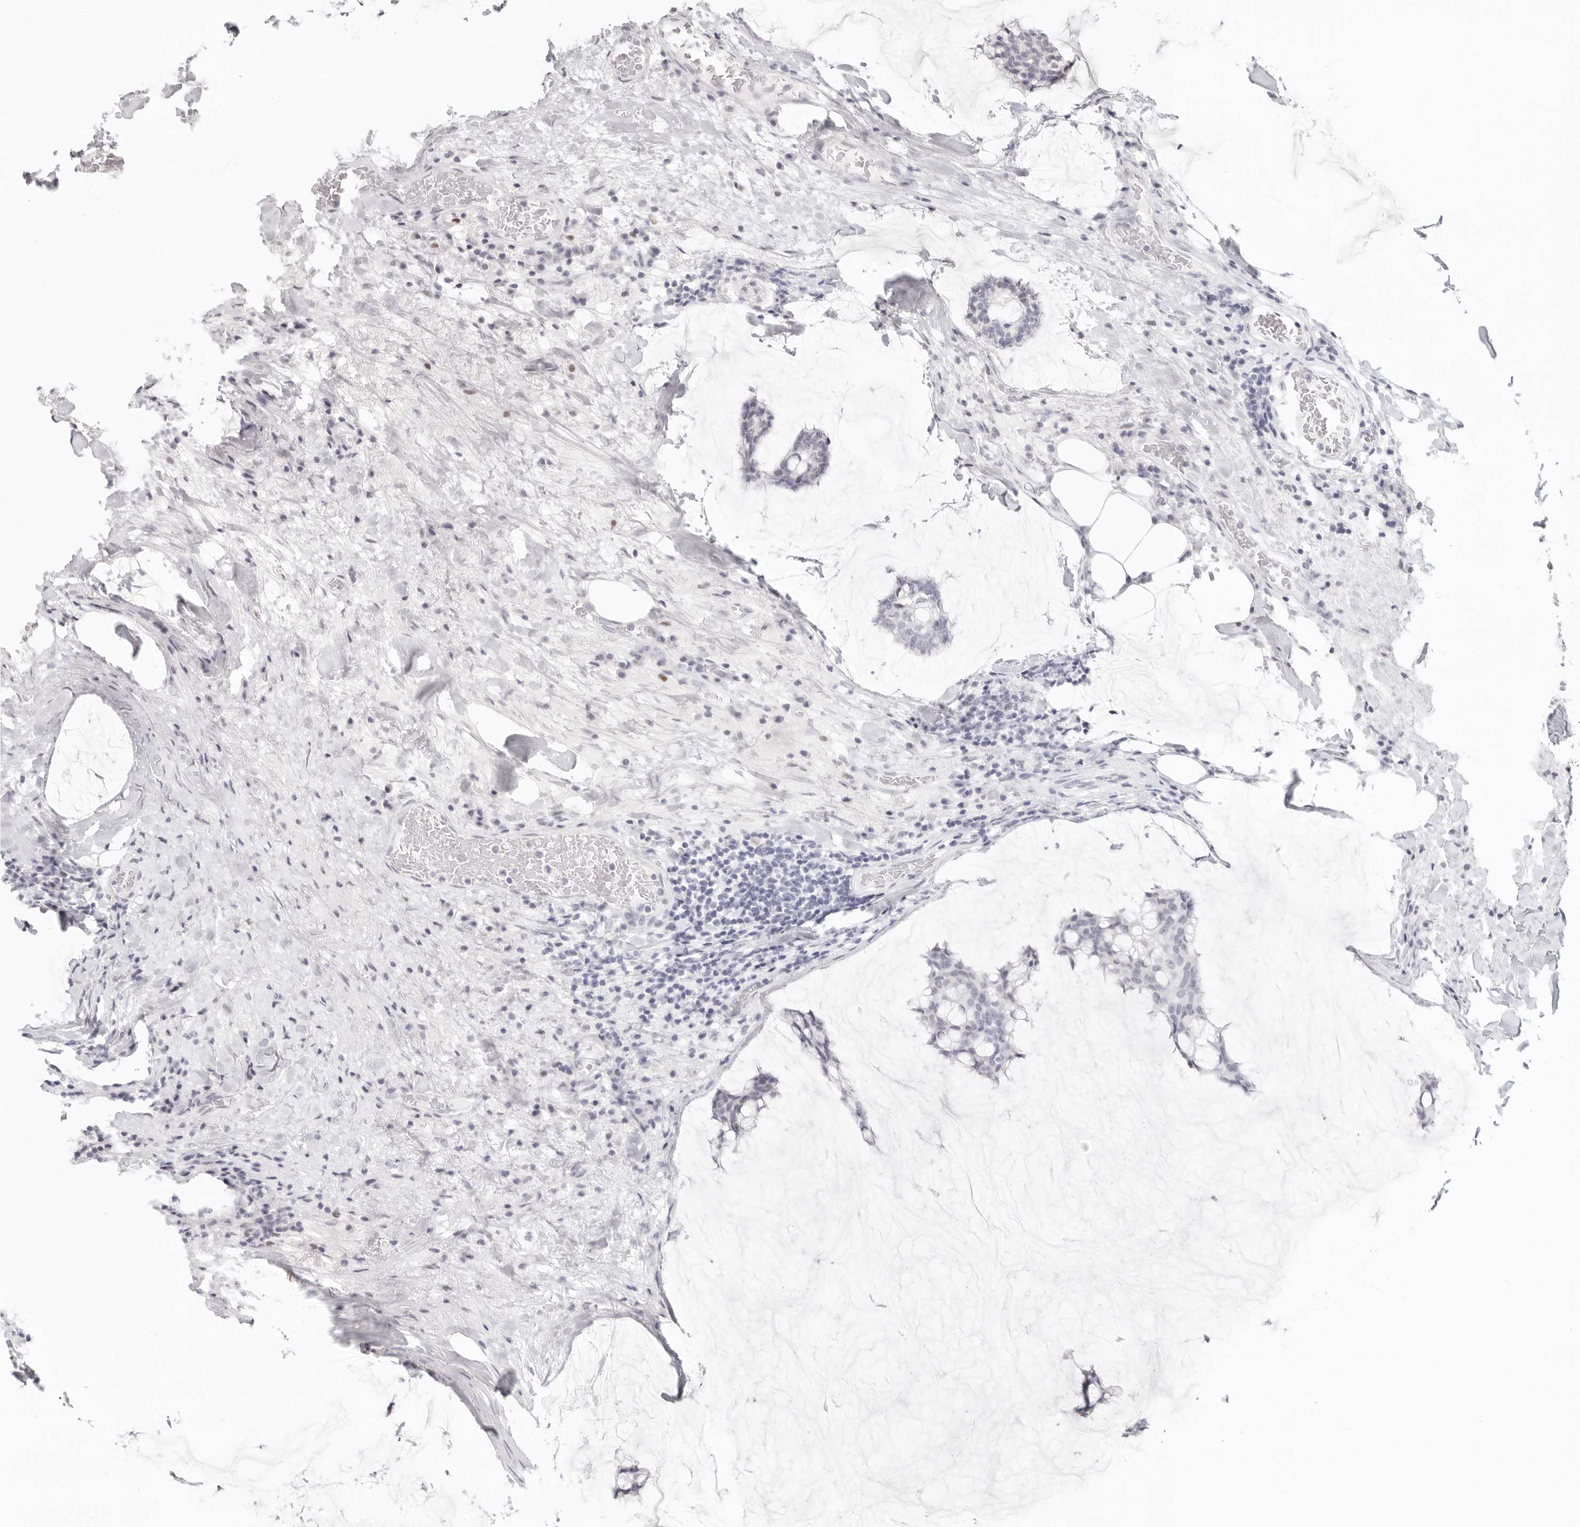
{"staining": {"intensity": "negative", "quantity": "none", "location": "none"}, "tissue": "breast cancer", "cell_type": "Tumor cells", "image_type": "cancer", "snomed": [{"axis": "morphology", "description": "Duct carcinoma"}, {"axis": "topography", "description": "Breast"}], "caption": "This is a image of immunohistochemistry staining of breast intraductal carcinoma, which shows no staining in tumor cells.", "gene": "GPBP1L1", "patient": {"sex": "female", "age": 93}}